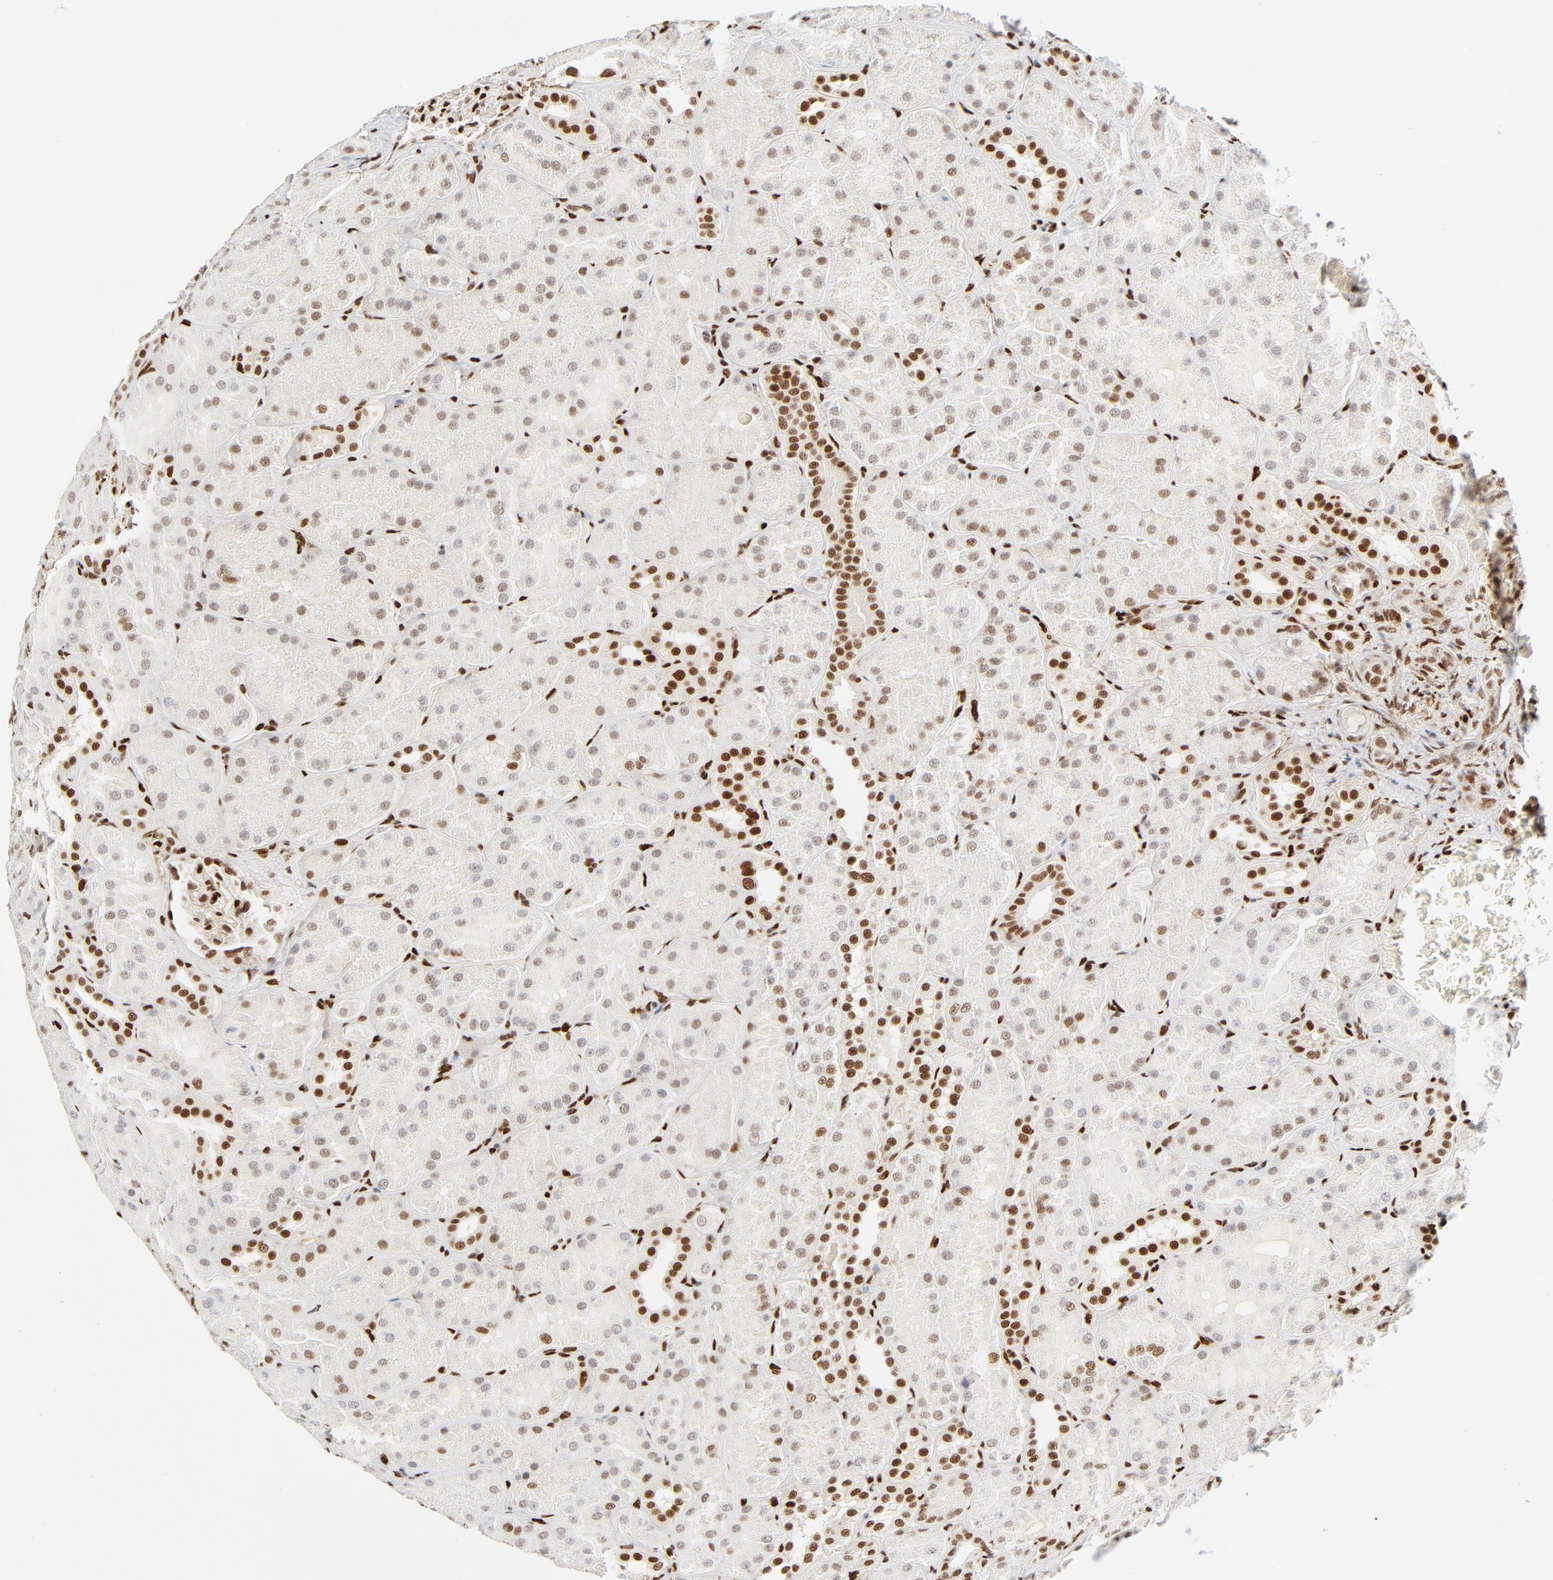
{"staining": {"intensity": "moderate", "quantity": "25%-75%", "location": "nuclear"}, "tissue": "kidney", "cell_type": "Cells in glomeruli", "image_type": "normal", "snomed": [{"axis": "morphology", "description": "Normal tissue, NOS"}, {"axis": "topography", "description": "Kidney"}], "caption": "Brown immunohistochemical staining in normal human kidney displays moderate nuclear staining in approximately 25%-75% of cells in glomeruli. (DAB (3,3'-diaminobenzidine) = brown stain, brightfield microscopy at high magnification).", "gene": "MEF2A", "patient": {"sex": "male", "age": 28}}